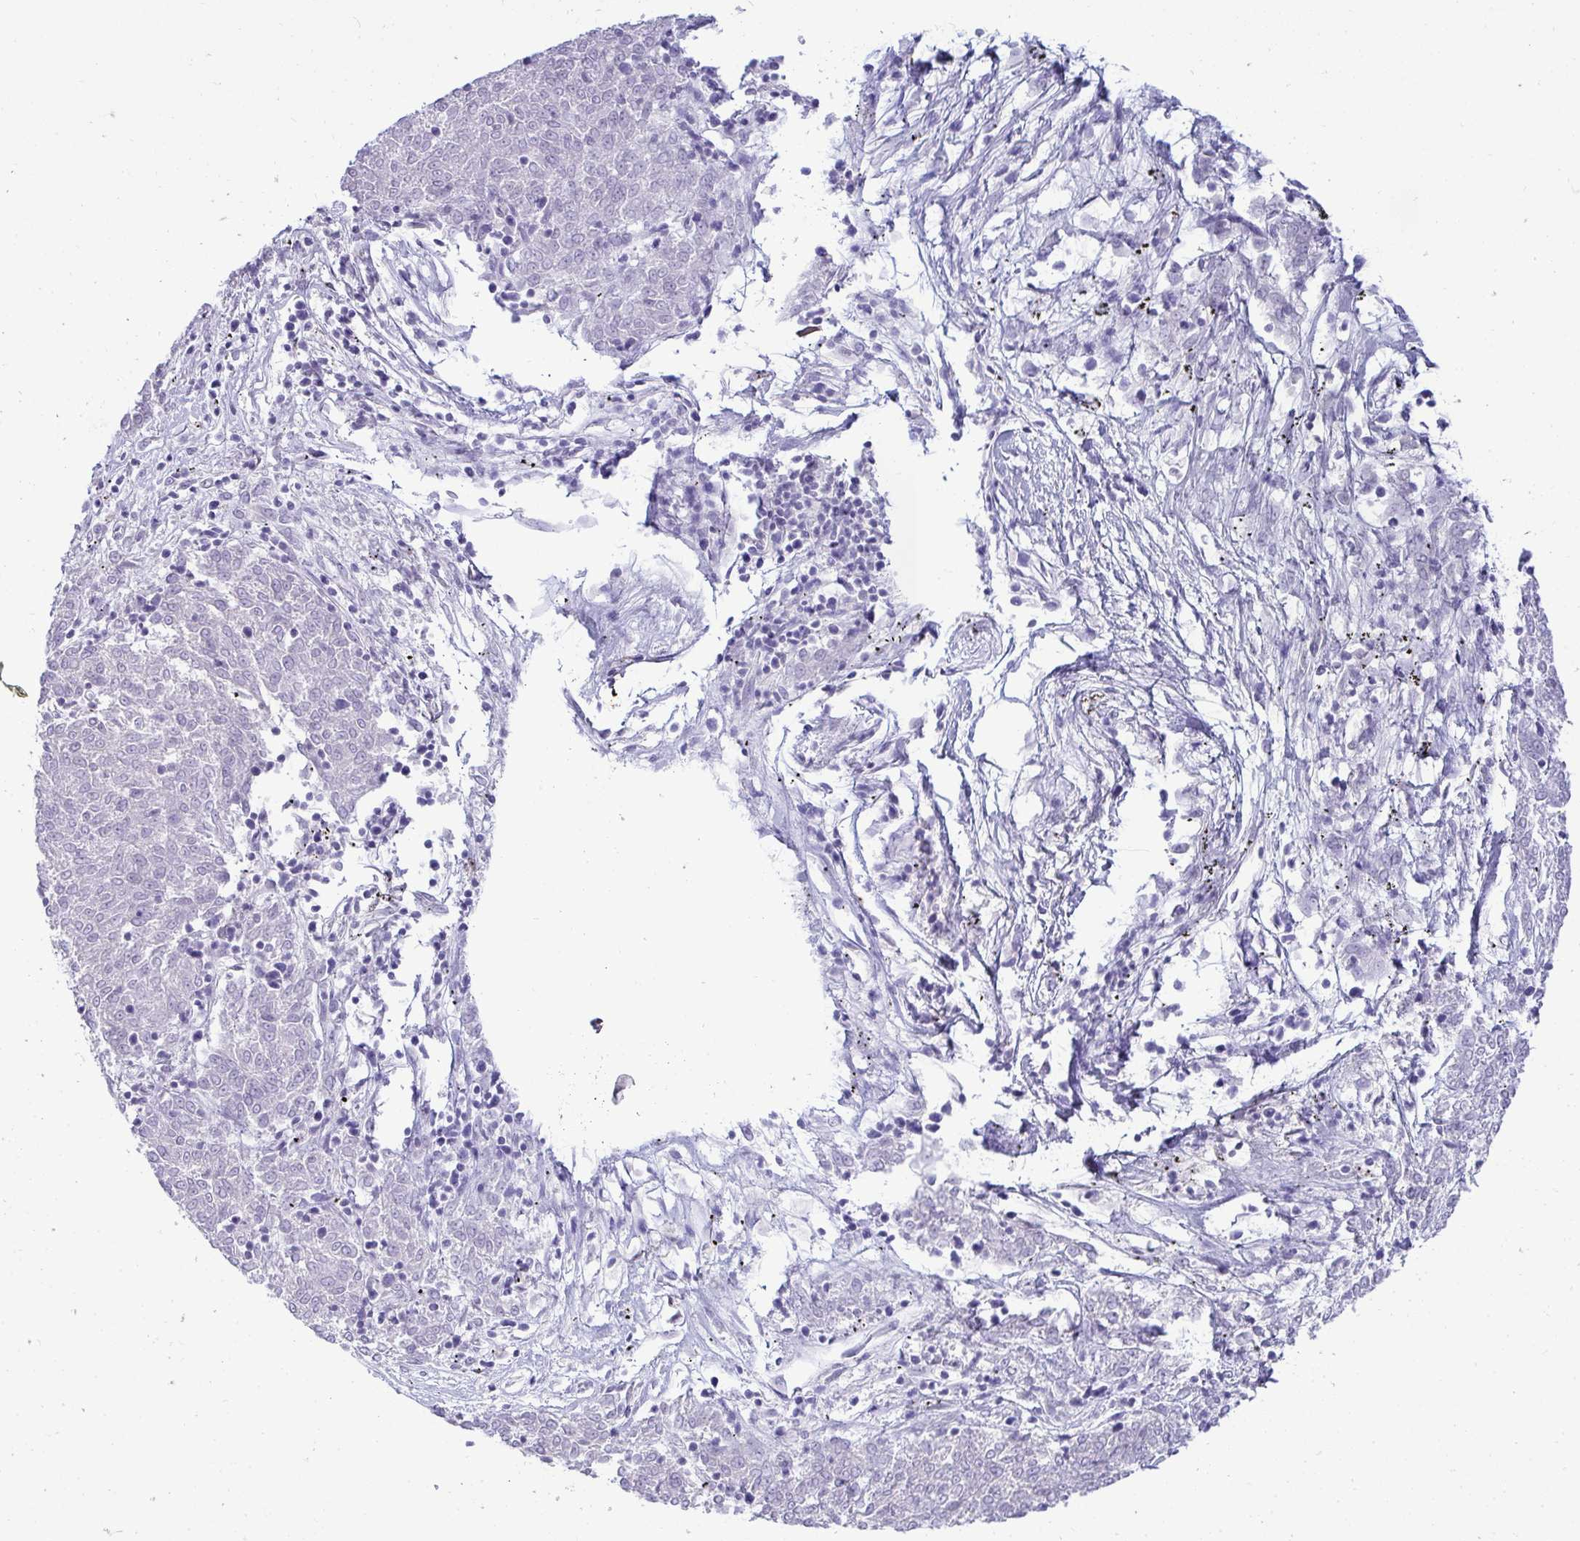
{"staining": {"intensity": "negative", "quantity": "none", "location": "none"}, "tissue": "melanoma", "cell_type": "Tumor cells", "image_type": "cancer", "snomed": [{"axis": "morphology", "description": "Malignant melanoma, NOS"}, {"axis": "topography", "description": "Skin"}], "caption": "Immunohistochemistry histopathology image of neoplastic tissue: human melanoma stained with DAB exhibits no significant protein positivity in tumor cells.", "gene": "HSPB6", "patient": {"sex": "female", "age": 72}}